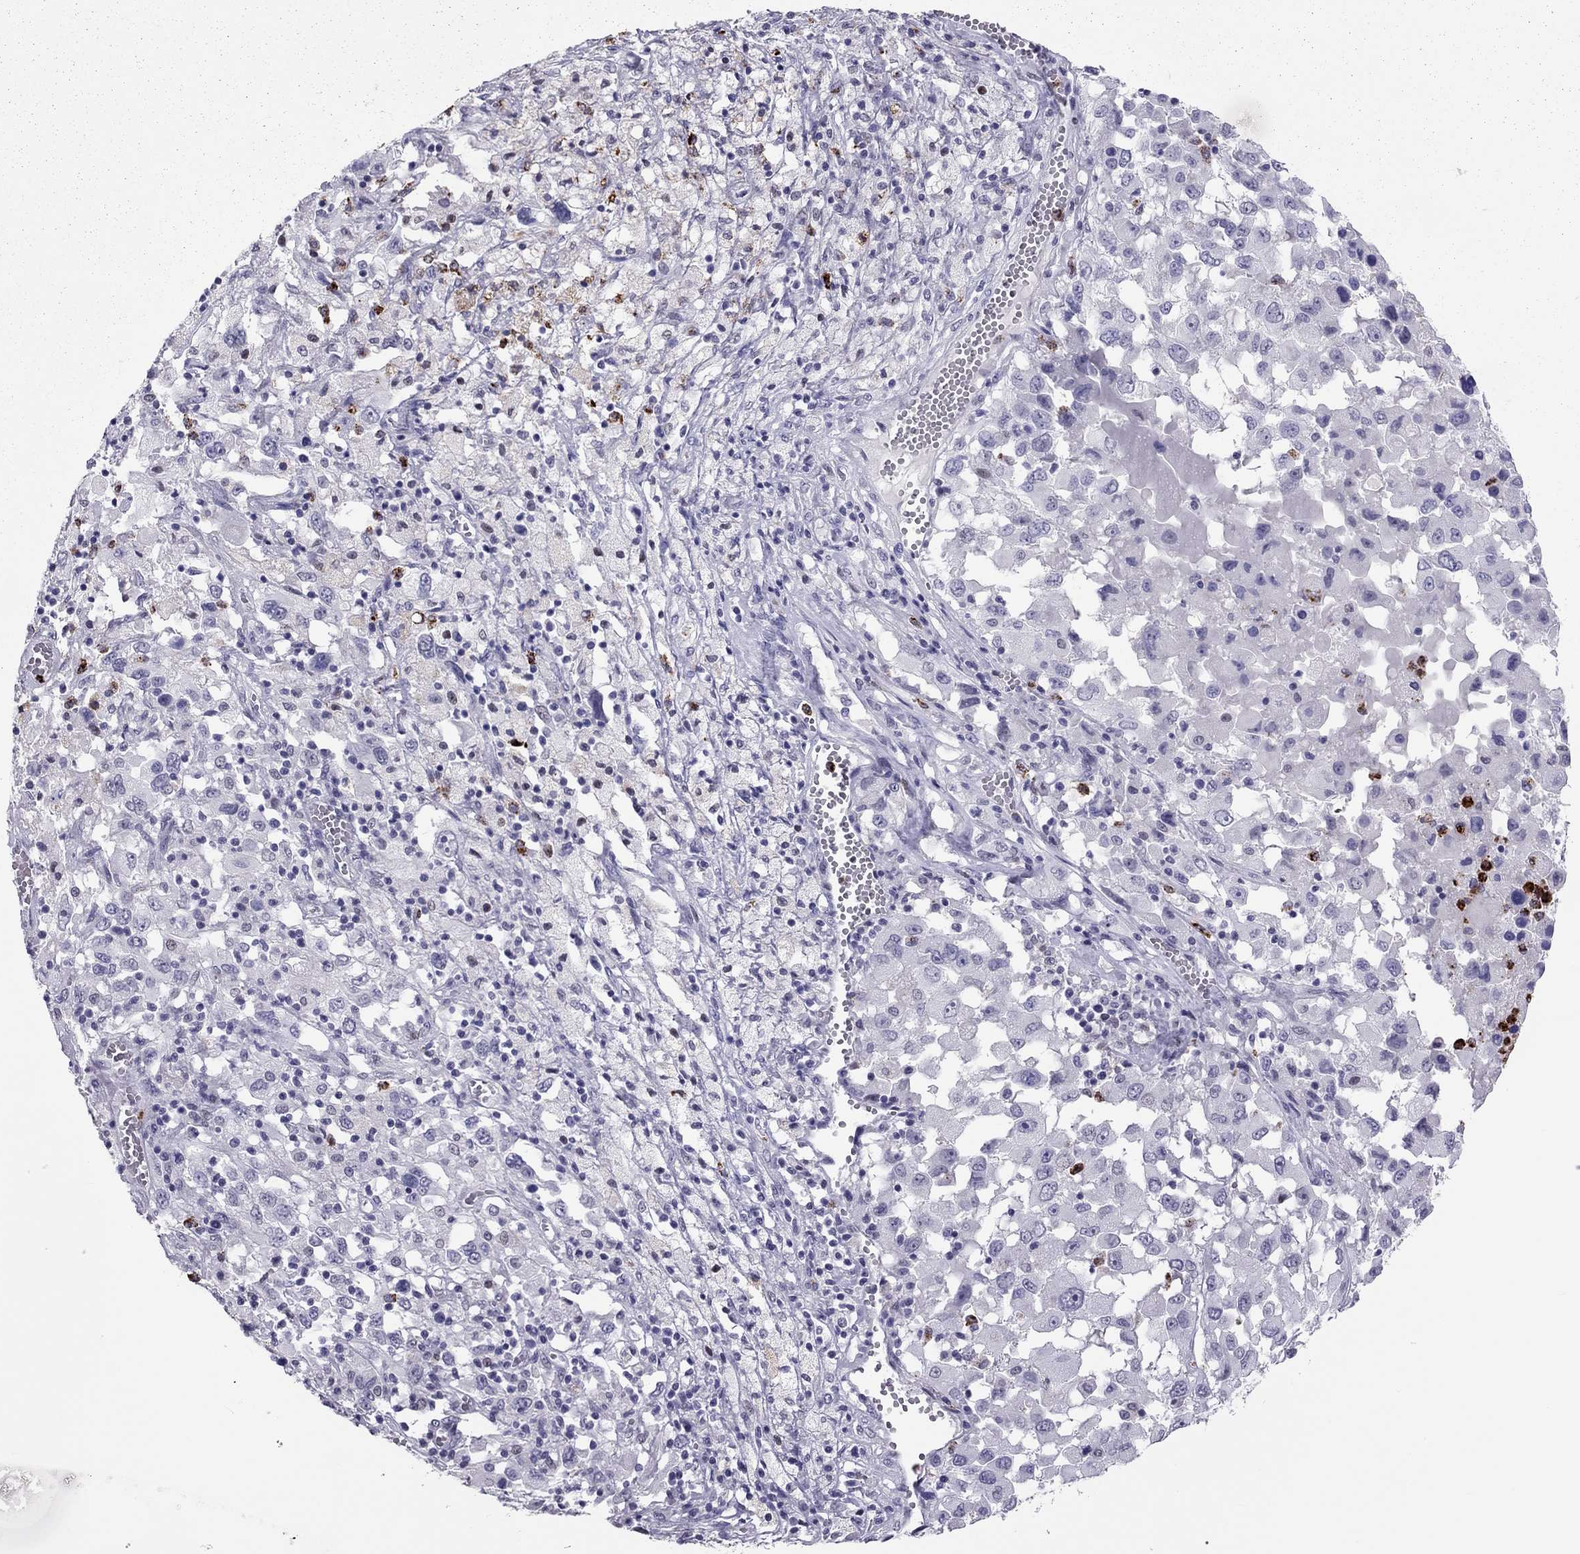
{"staining": {"intensity": "negative", "quantity": "none", "location": "none"}, "tissue": "melanoma", "cell_type": "Tumor cells", "image_type": "cancer", "snomed": [{"axis": "morphology", "description": "Malignant melanoma, Metastatic site"}, {"axis": "topography", "description": "Soft tissue"}], "caption": "Protein analysis of melanoma exhibits no significant staining in tumor cells.", "gene": "CCL27", "patient": {"sex": "male", "age": 50}}